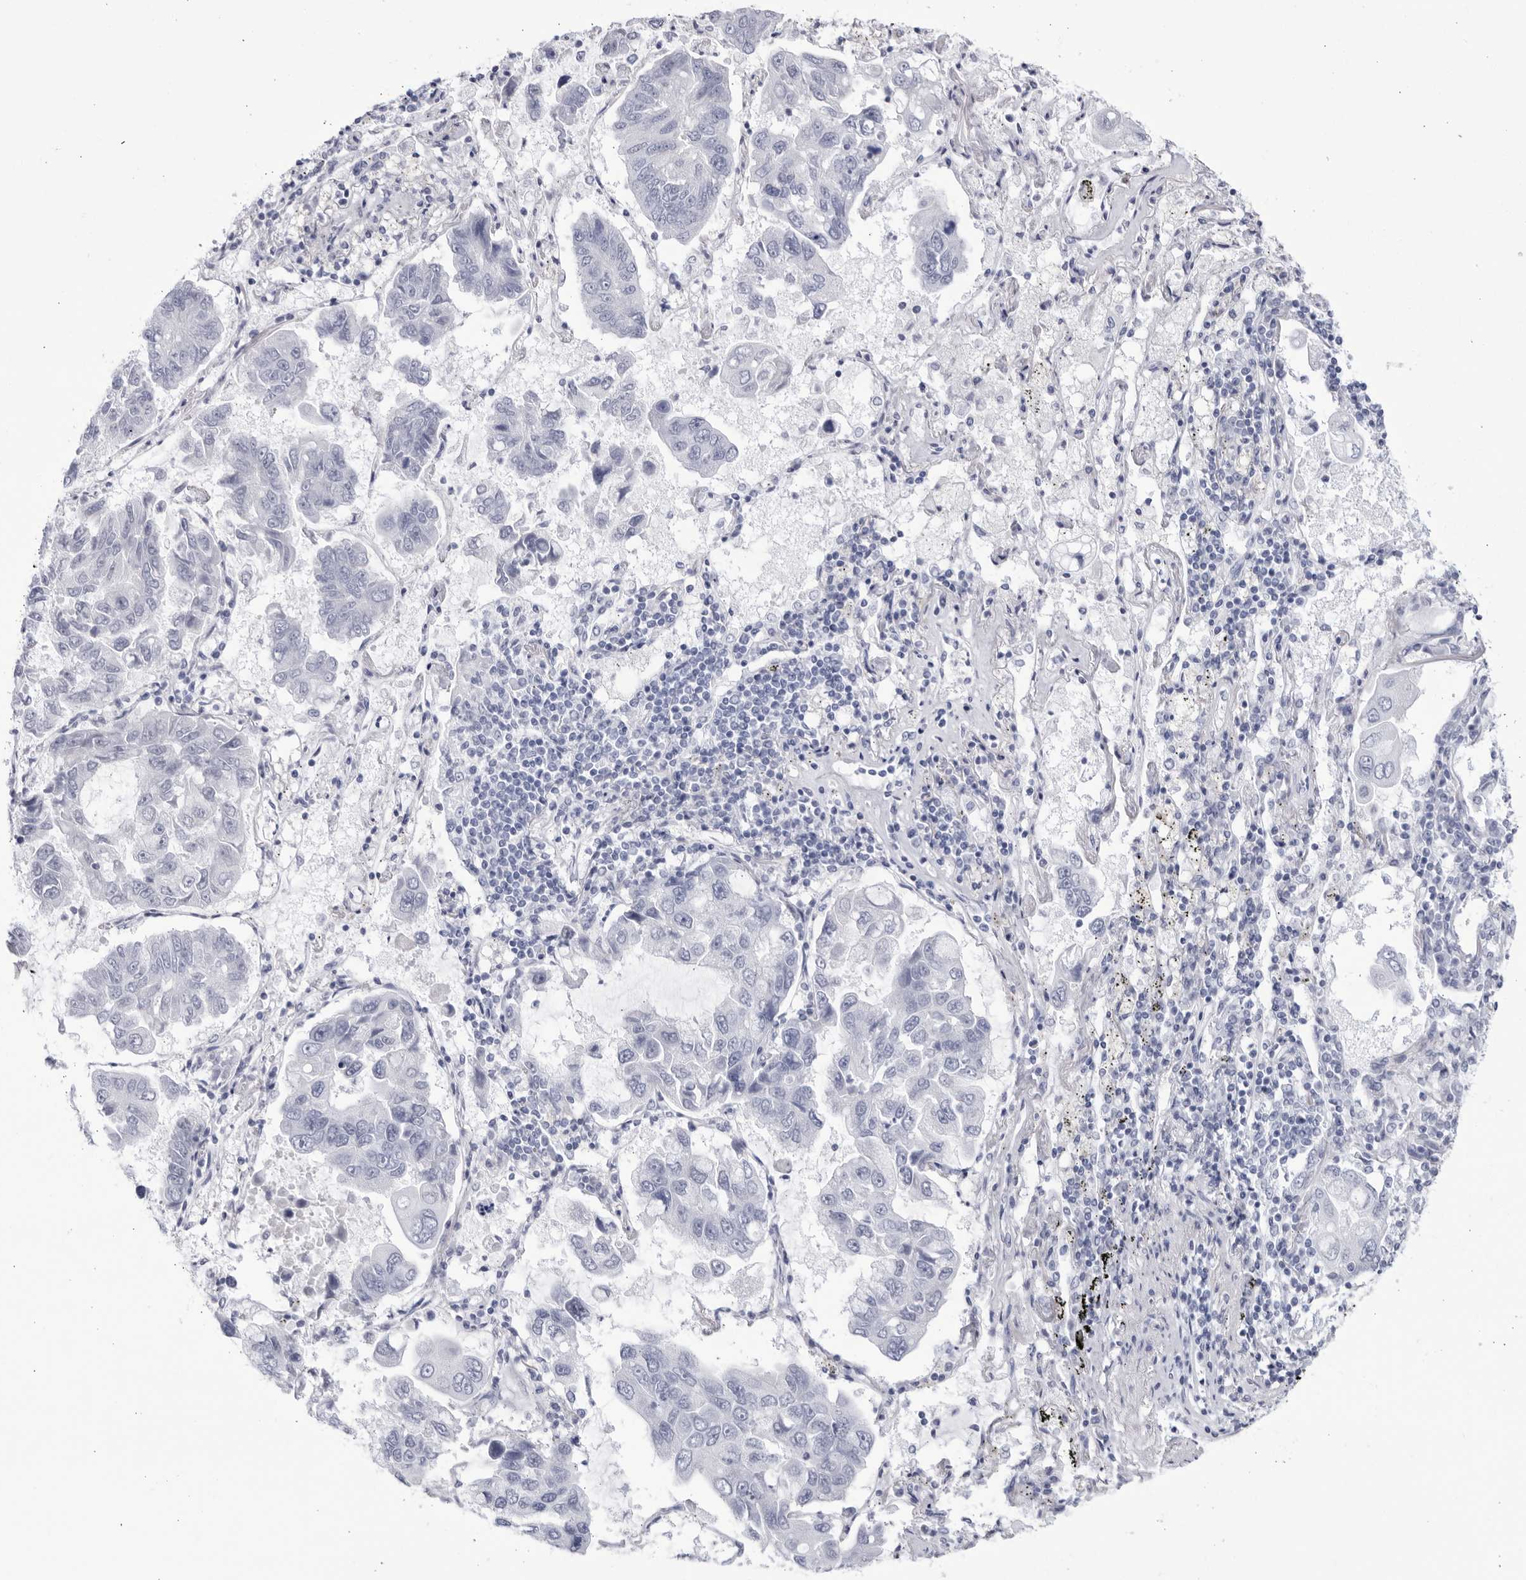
{"staining": {"intensity": "negative", "quantity": "none", "location": "none"}, "tissue": "lung cancer", "cell_type": "Tumor cells", "image_type": "cancer", "snomed": [{"axis": "morphology", "description": "Adenocarcinoma, NOS"}, {"axis": "topography", "description": "Lung"}], "caption": "Tumor cells show no significant staining in lung adenocarcinoma. The staining is performed using DAB brown chromogen with nuclei counter-stained in using hematoxylin.", "gene": "CNBD1", "patient": {"sex": "male", "age": 64}}